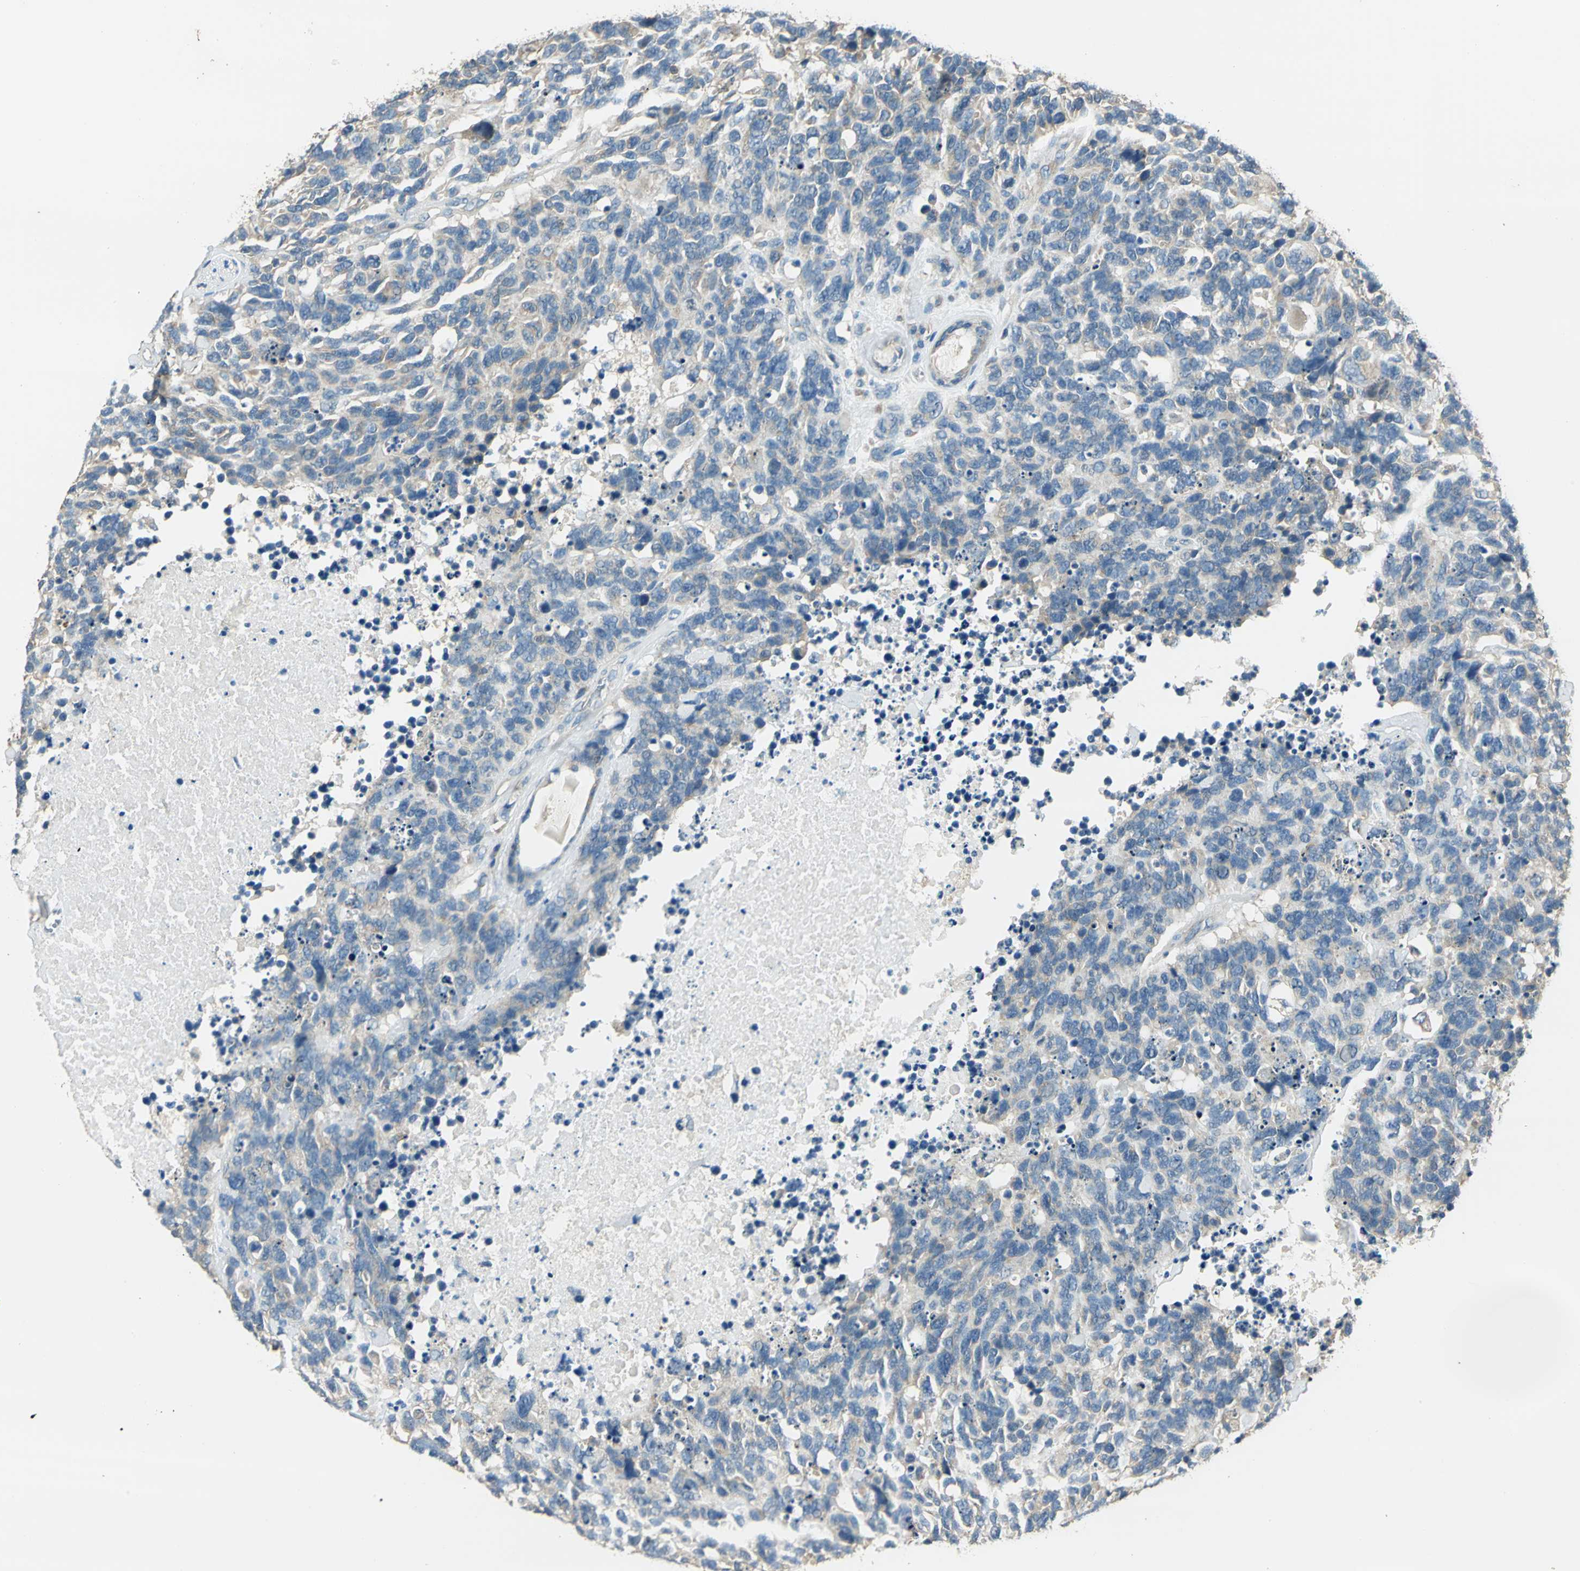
{"staining": {"intensity": "weak", "quantity": "25%-75%", "location": "cytoplasmic/membranous"}, "tissue": "lung cancer", "cell_type": "Tumor cells", "image_type": "cancer", "snomed": [{"axis": "morphology", "description": "Neoplasm, malignant, NOS"}, {"axis": "topography", "description": "Lung"}], "caption": "Immunohistochemical staining of human lung cancer (neoplasm (malignant)) displays weak cytoplasmic/membranous protein positivity in approximately 25%-75% of tumor cells.", "gene": "SHC2", "patient": {"sex": "female", "age": 58}}